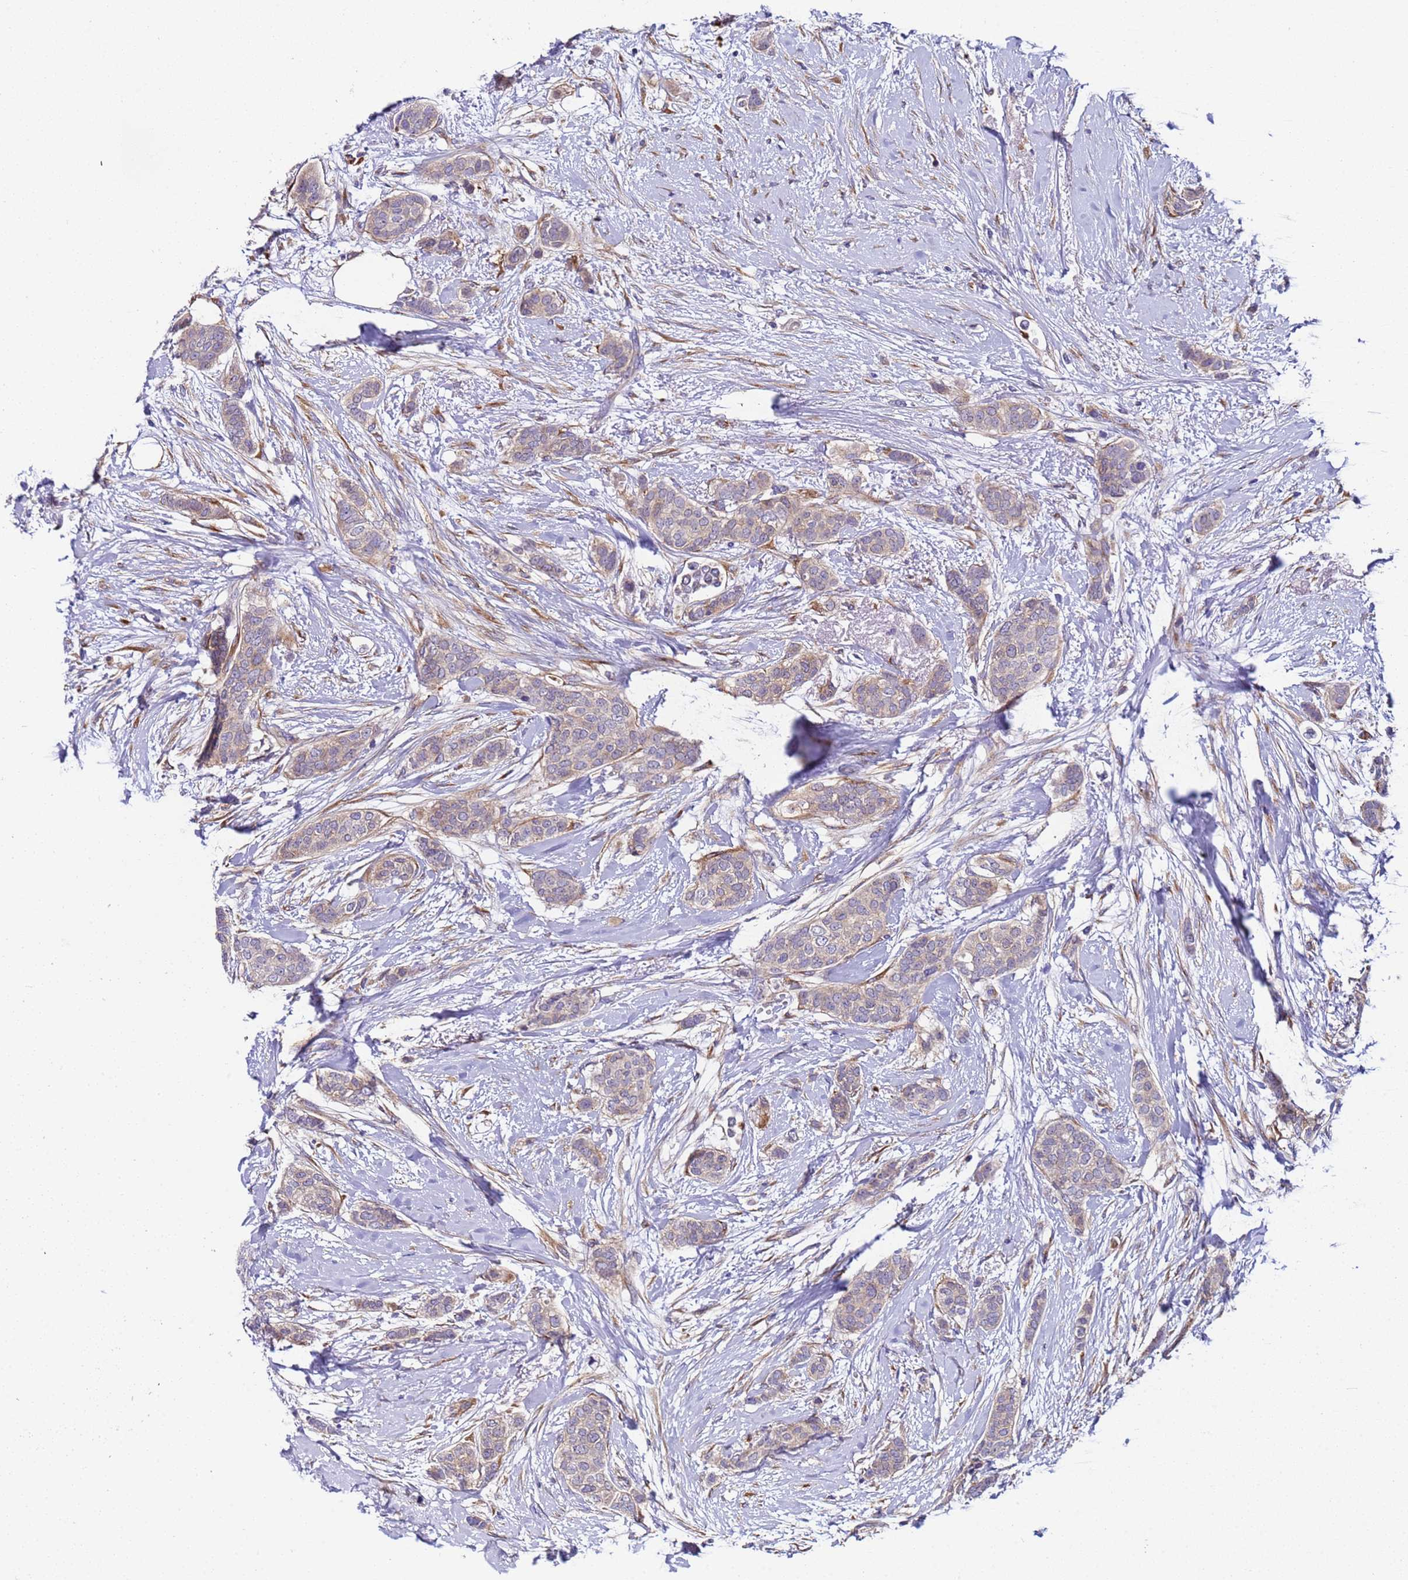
{"staining": {"intensity": "weak", "quantity": "<25%", "location": "cytoplasmic/membranous"}, "tissue": "breast cancer", "cell_type": "Tumor cells", "image_type": "cancer", "snomed": [{"axis": "morphology", "description": "Duct carcinoma"}, {"axis": "topography", "description": "Breast"}], "caption": "A photomicrograph of human breast cancer (invasive ductal carcinoma) is negative for staining in tumor cells.", "gene": "PAQR7", "patient": {"sex": "female", "age": 72}}